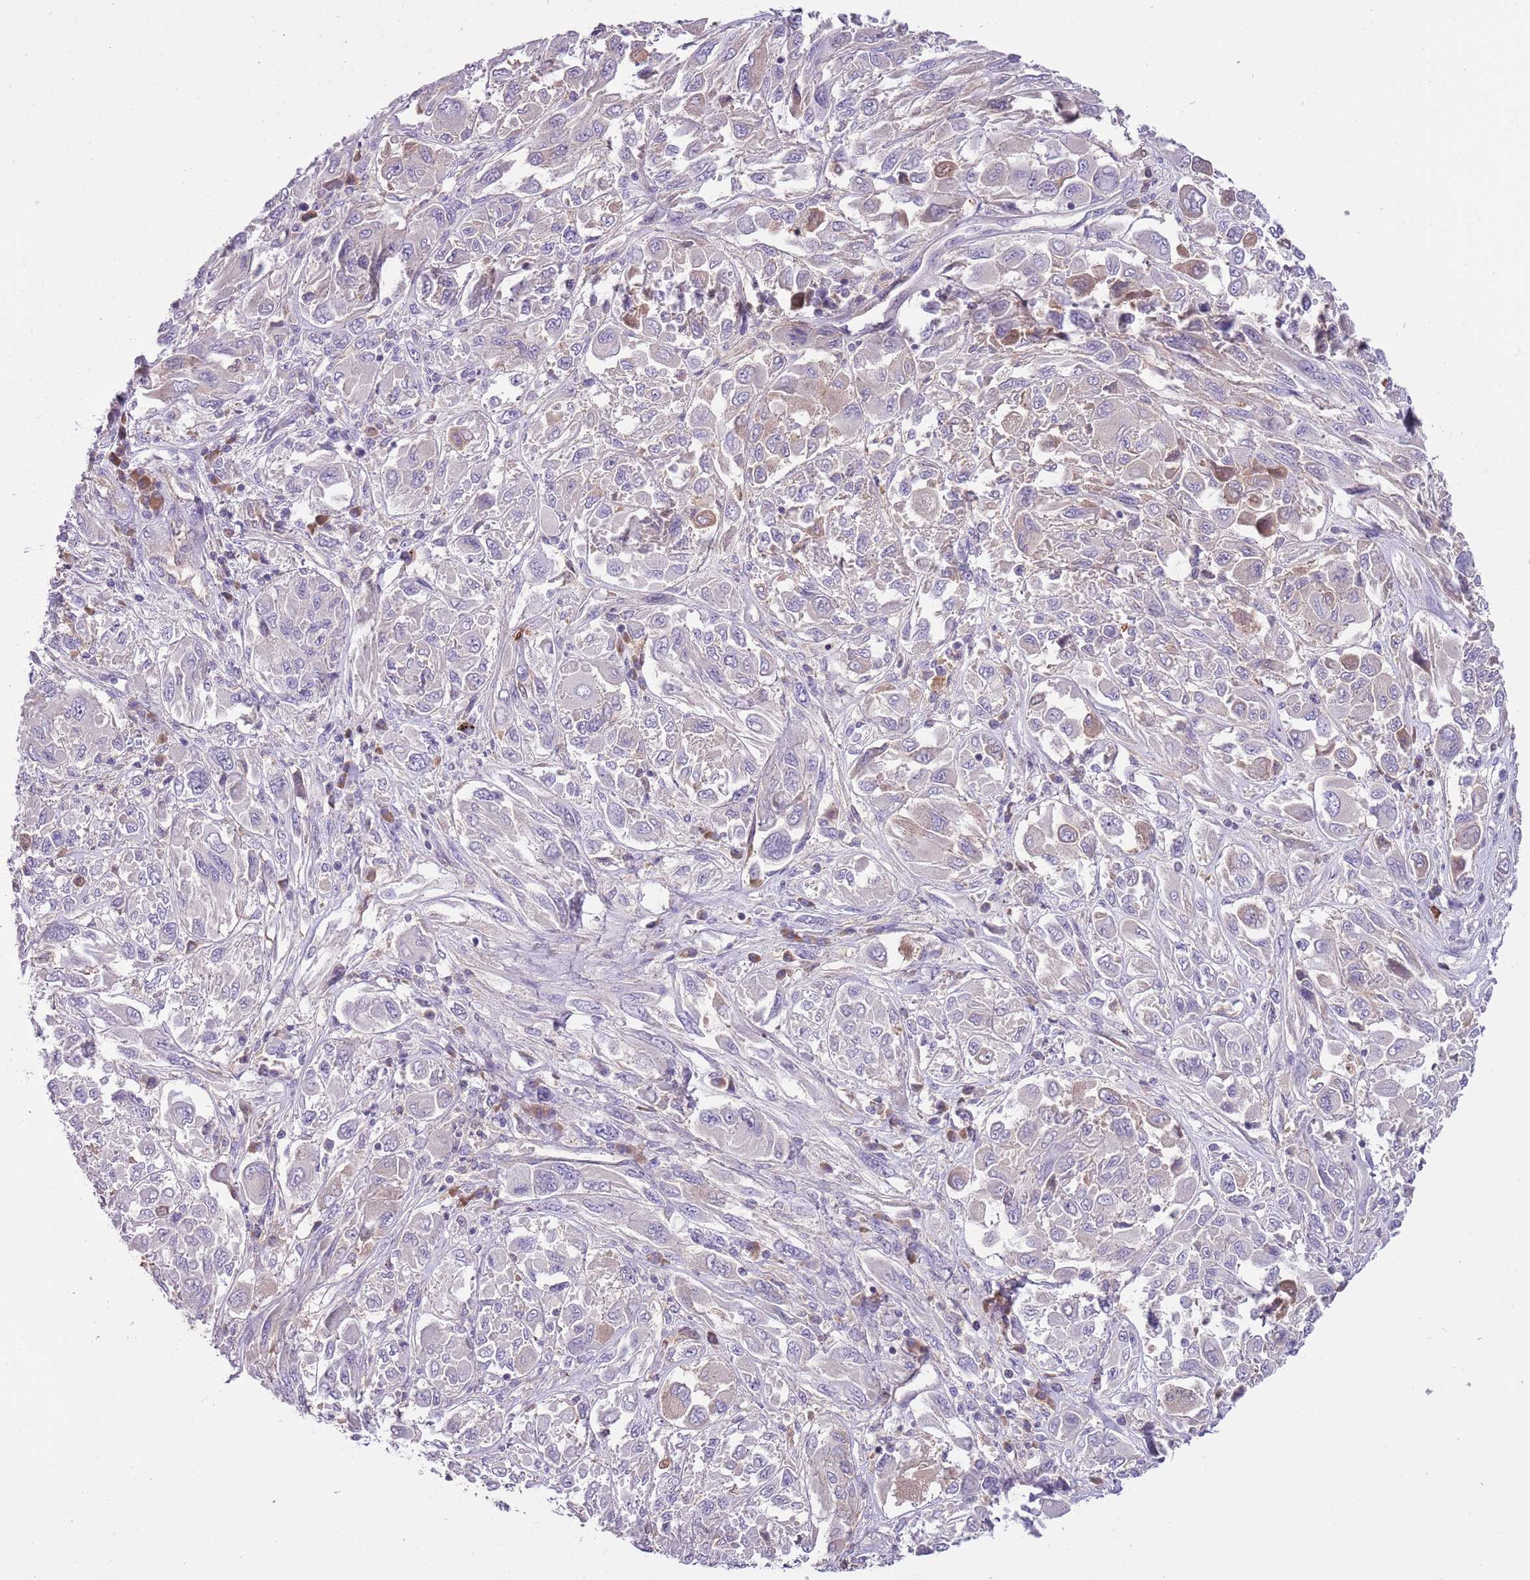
{"staining": {"intensity": "negative", "quantity": "none", "location": "none"}, "tissue": "melanoma", "cell_type": "Tumor cells", "image_type": "cancer", "snomed": [{"axis": "morphology", "description": "Malignant melanoma, NOS"}, {"axis": "topography", "description": "Skin"}], "caption": "Tumor cells show no significant positivity in malignant melanoma.", "gene": "HES3", "patient": {"sex": "female", "age": 91}}